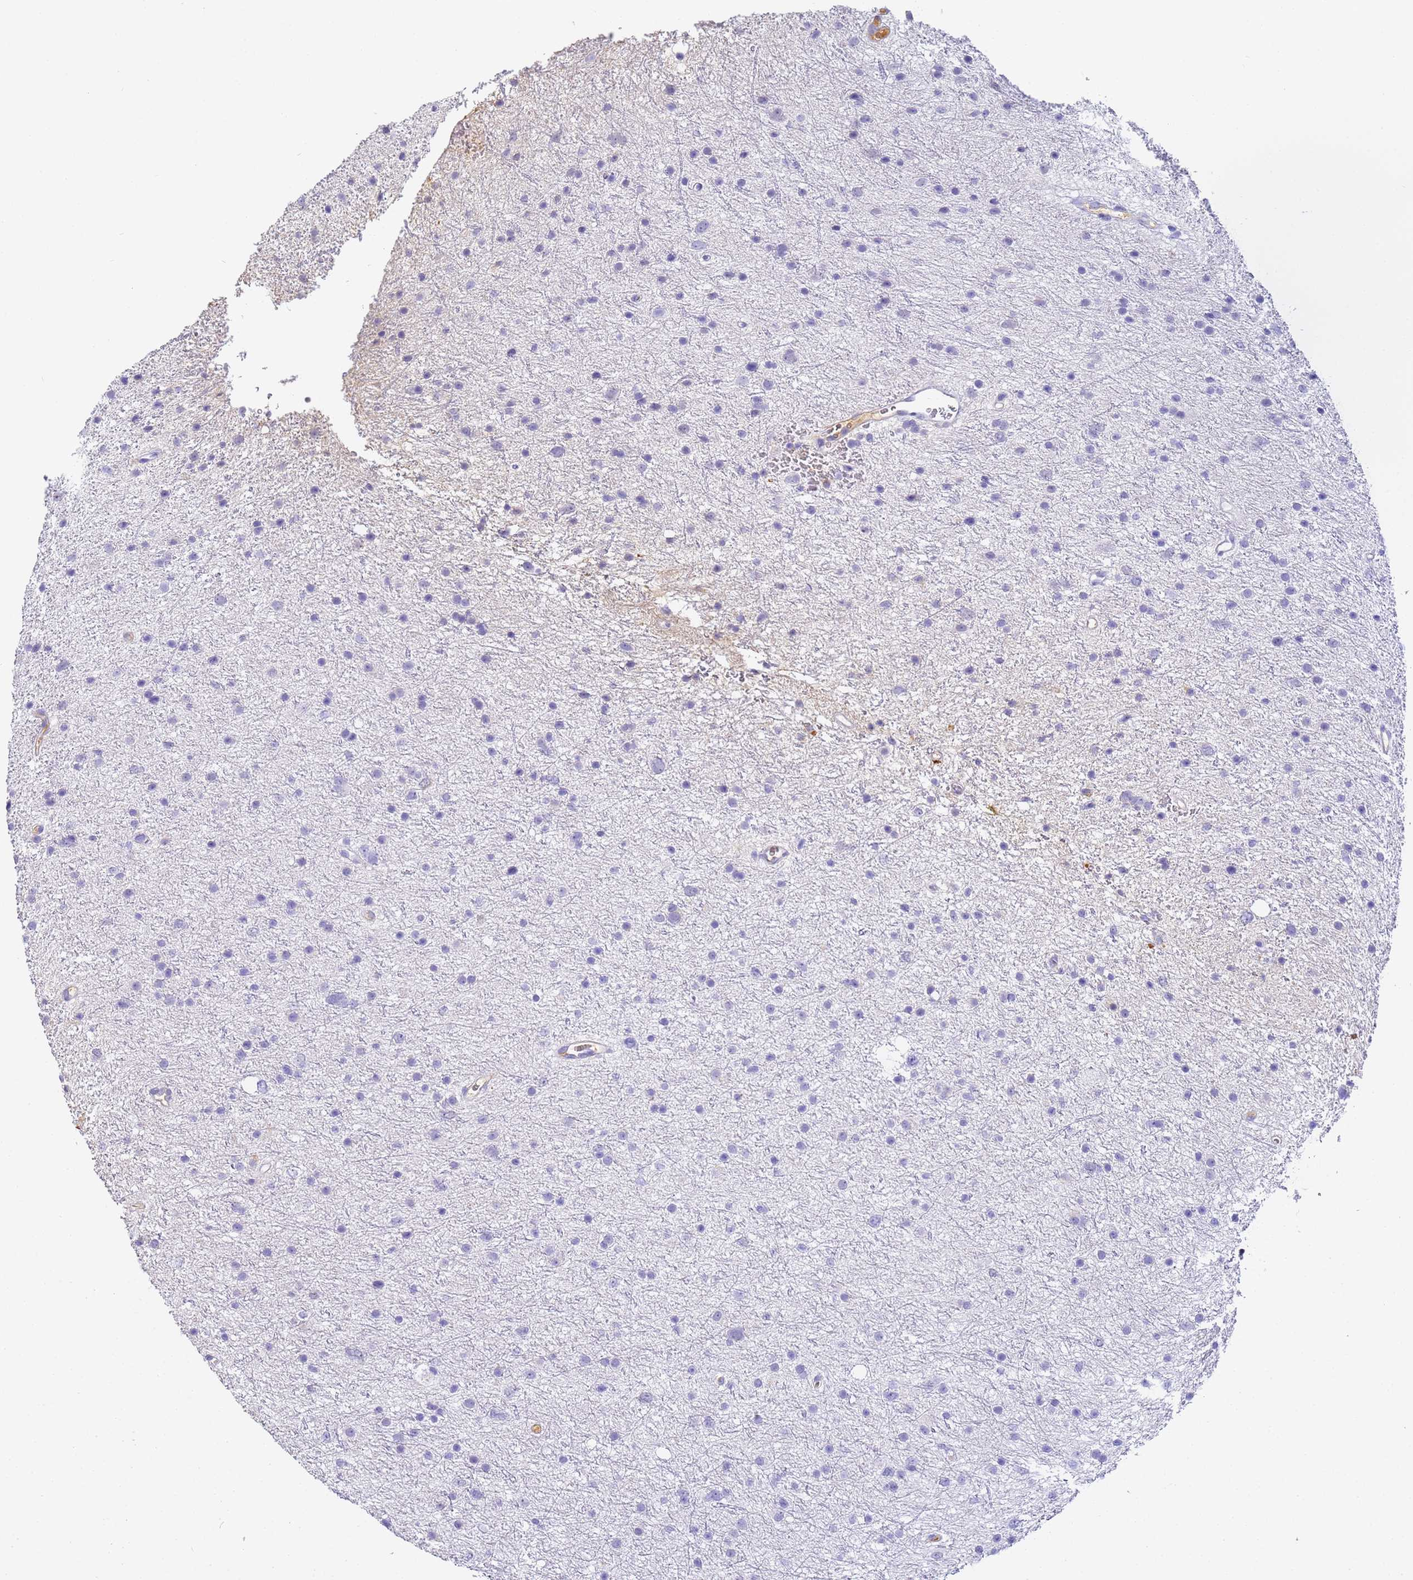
{"staining": {"intensity": "negative", "quantity": "none", "location": "none"}, "tissue": "glioma", "cell_type": "Tumor cells", "image_type": "cancer", "snomed": [{"axis": "morphology", "description": "Glioma, malignant, Low grade"}, {"axis": "topography", "description": "Cerebral cortex"}], "caption": "The micrograph exhibits no significant positivity in tumor cells of glioma.", "gene": "CFHR2", "patient": {"sex": "female", "age": 39}}